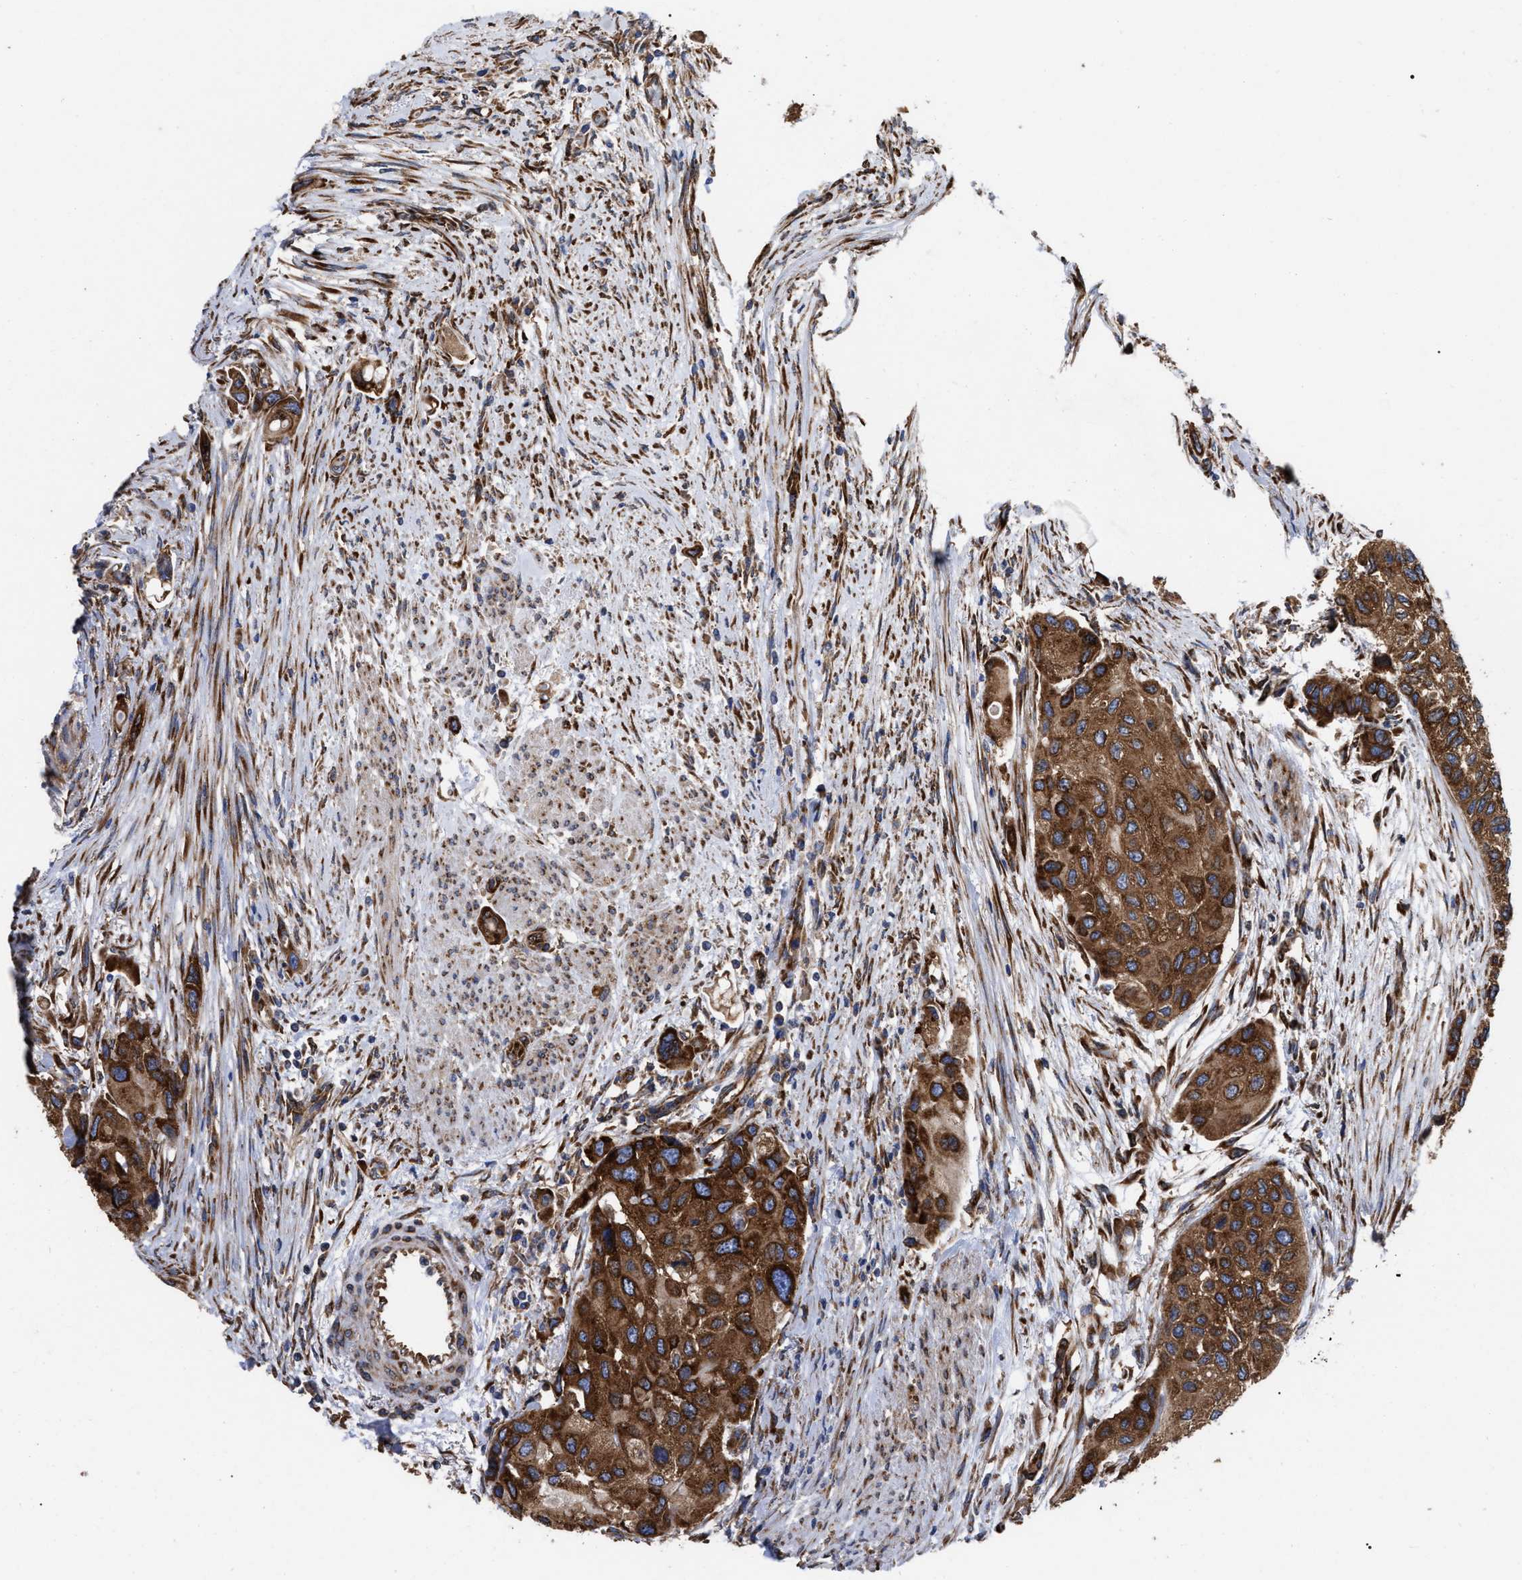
{"staining": {"intensity": "strong", "quantity": ">75%", "location": "cytoplasmic/membranous"}, "tissue": "urothelial cancer", "cell_type": "Tumor cells", "image_type": "cancer", "snomed": [{"axis": "morphology", "description": "Urothelial carcinoma, High grade"}, {"axis": "topography", "description": "Urinary bladder"}], "caption": "Urothelial cancer stained for a protein exhibits strong cytoplasmic/membranous positivity in tumor cells.", "gene": "FAM120A", "patient": {"sex": "female", "age": 56}}